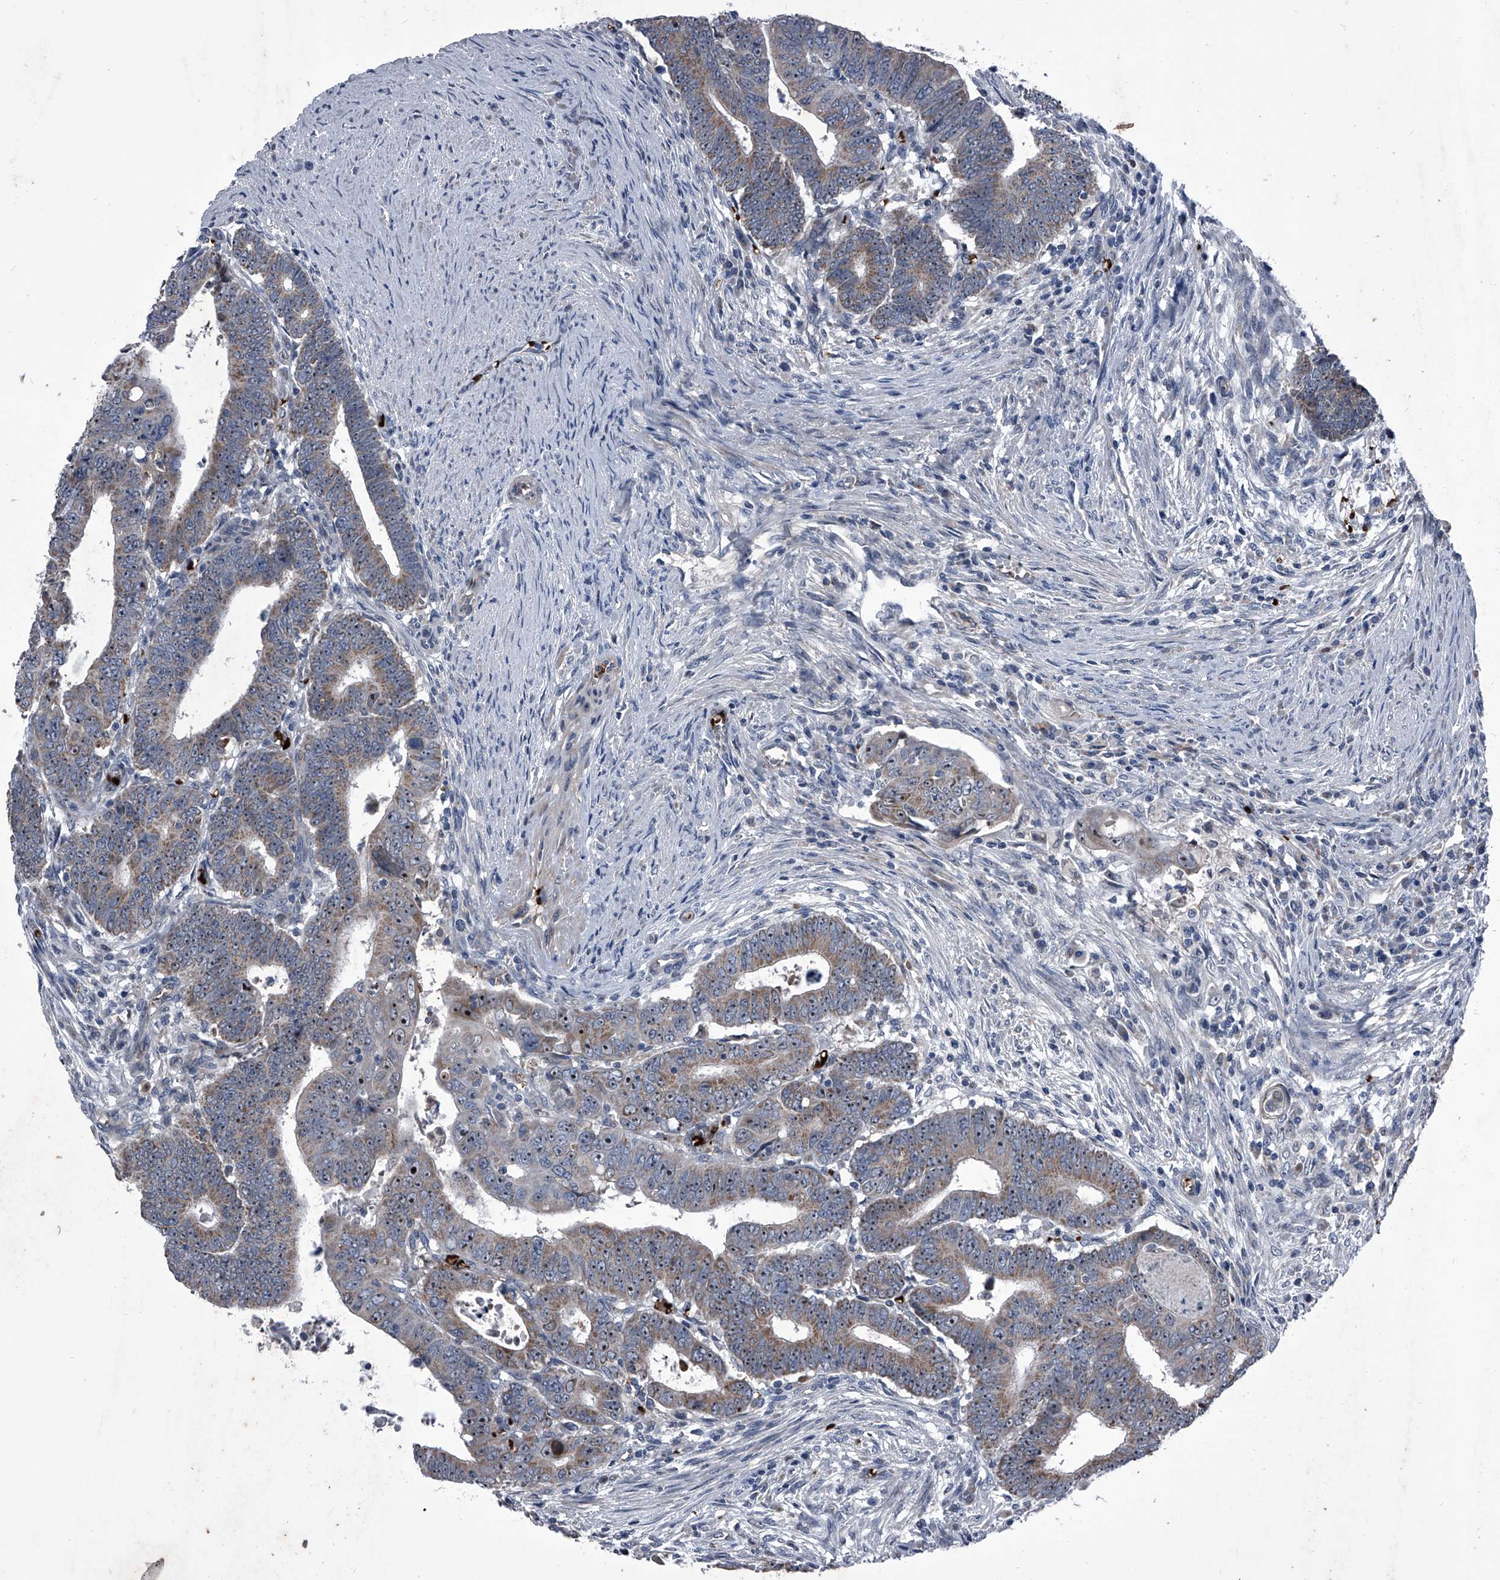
{"staining": {"intensity": "moderate", "quantity": ">75%", "location": "cytoplasmic/membranous,nuclear"}, "tissue": "colorectal cancer", "cell_type": "Tumor cells", "image_type": "cancer", "snomed": [{"axis": "morphology", "description": "Normal tissue, NOS"}, {"axis": "morphology", "description": "Adenocarcinoma, NOS"}, {"axis": "topography", "description": "Rectum"}], "caption": "Moderate cytoplasmic/membranous and nuclear positivity is present in approximately >75% of tumor cells in colorectal cancer (adenocarcinoma).", "gene": "CEP85L", "patient": {"sex": "female", "age": 65}}